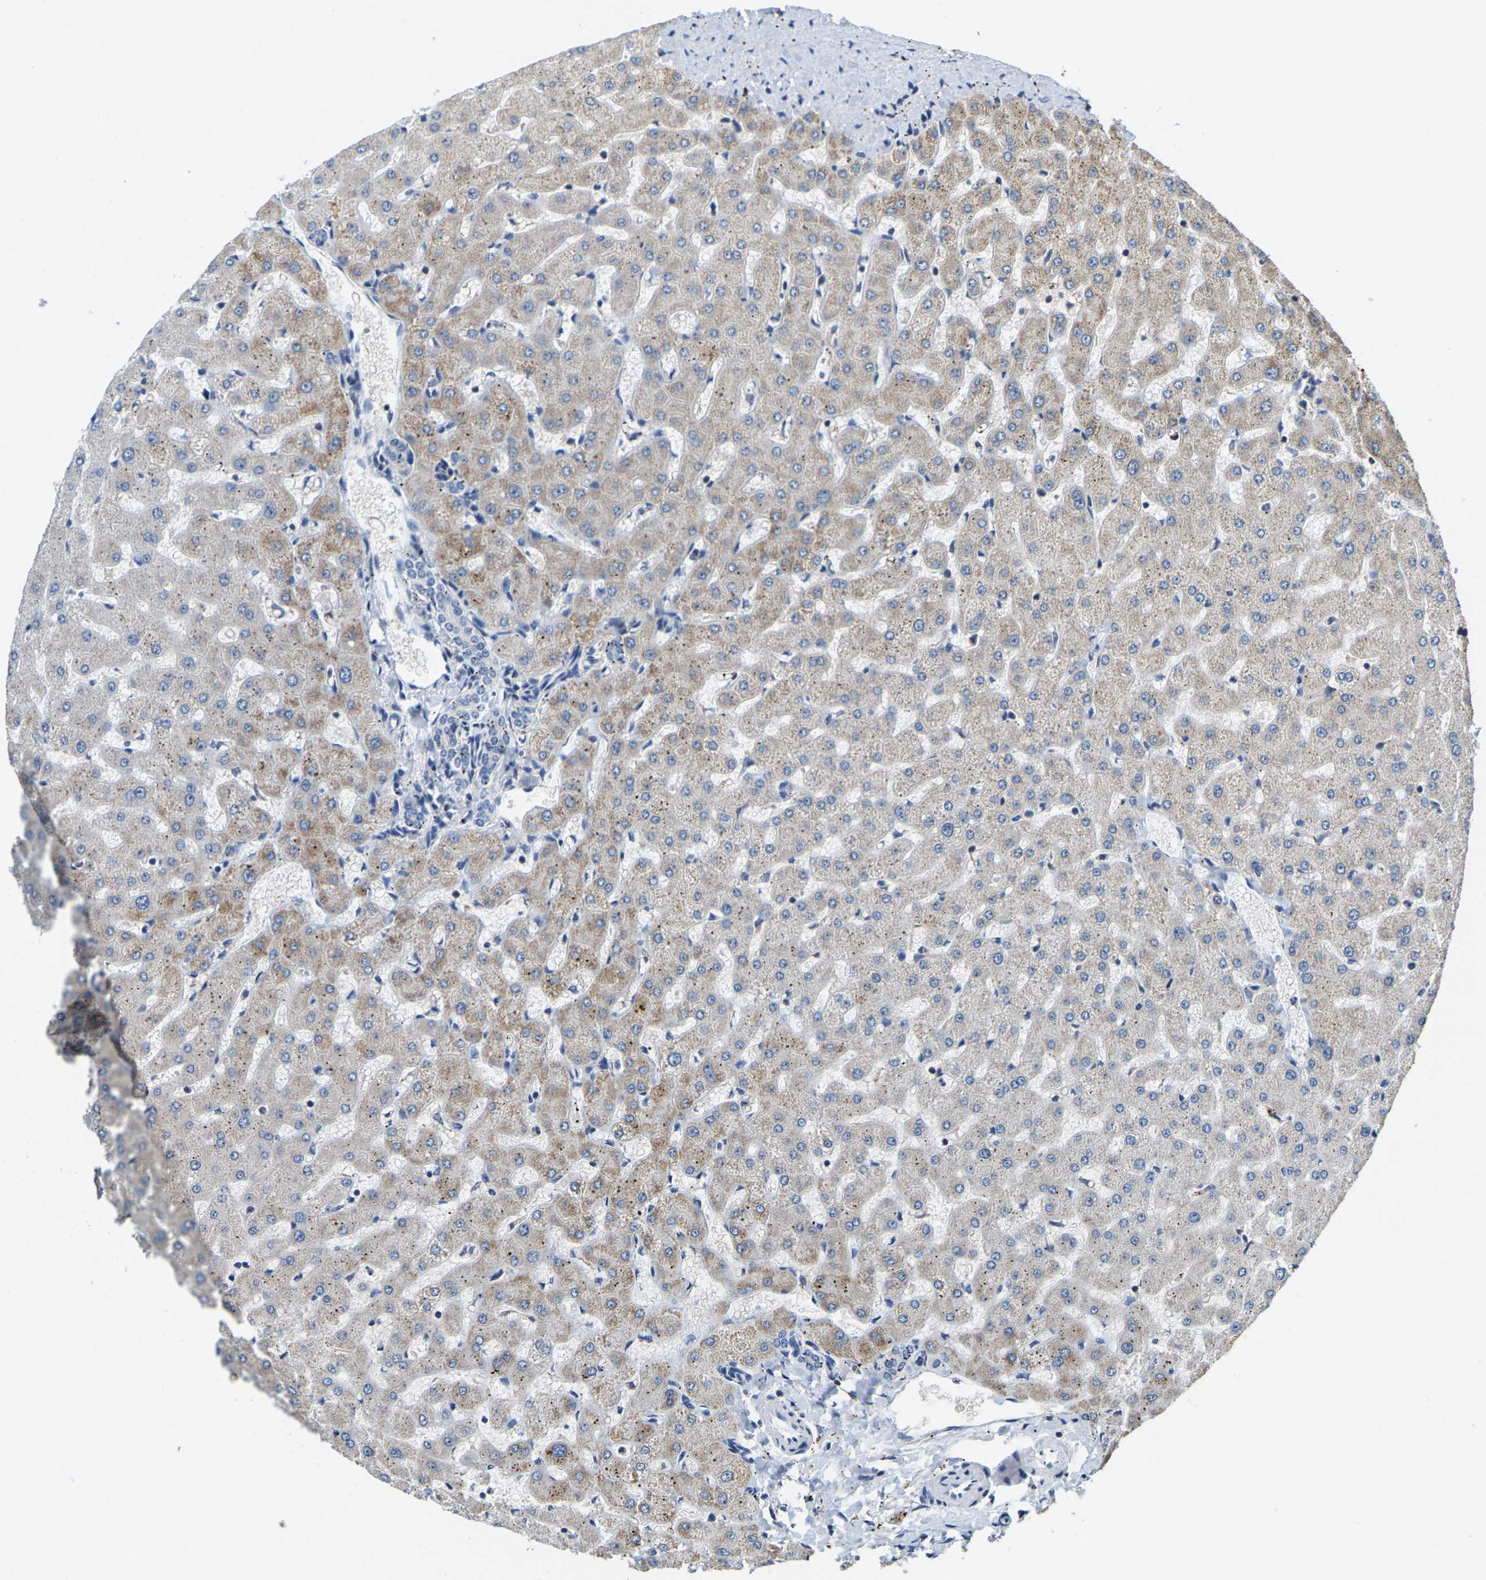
{"staining": {"intensity": "negative", "quantity": "none", "location": "none"}, "tissue": "liver", "cell_type": "Cholangiocytes", "image_type": "normal", "snomed": [{"axis": "morphology", "description": "Normal tissue, NOS"}, {"axis": "topography", "description": "Liver"}], "caption": "Immunohistochemistry histopathology image of normal liver: liver stained with DAB demonstrates no significant protein staining in cholangiocytes. The staining is performed using DAB (3,3'-diaminobenzidine) brown chromogen with nuclei counter-stained in using hematoxylin.", "gene": "SHMT2", "patient": {"sex": "female", "age": 63}}